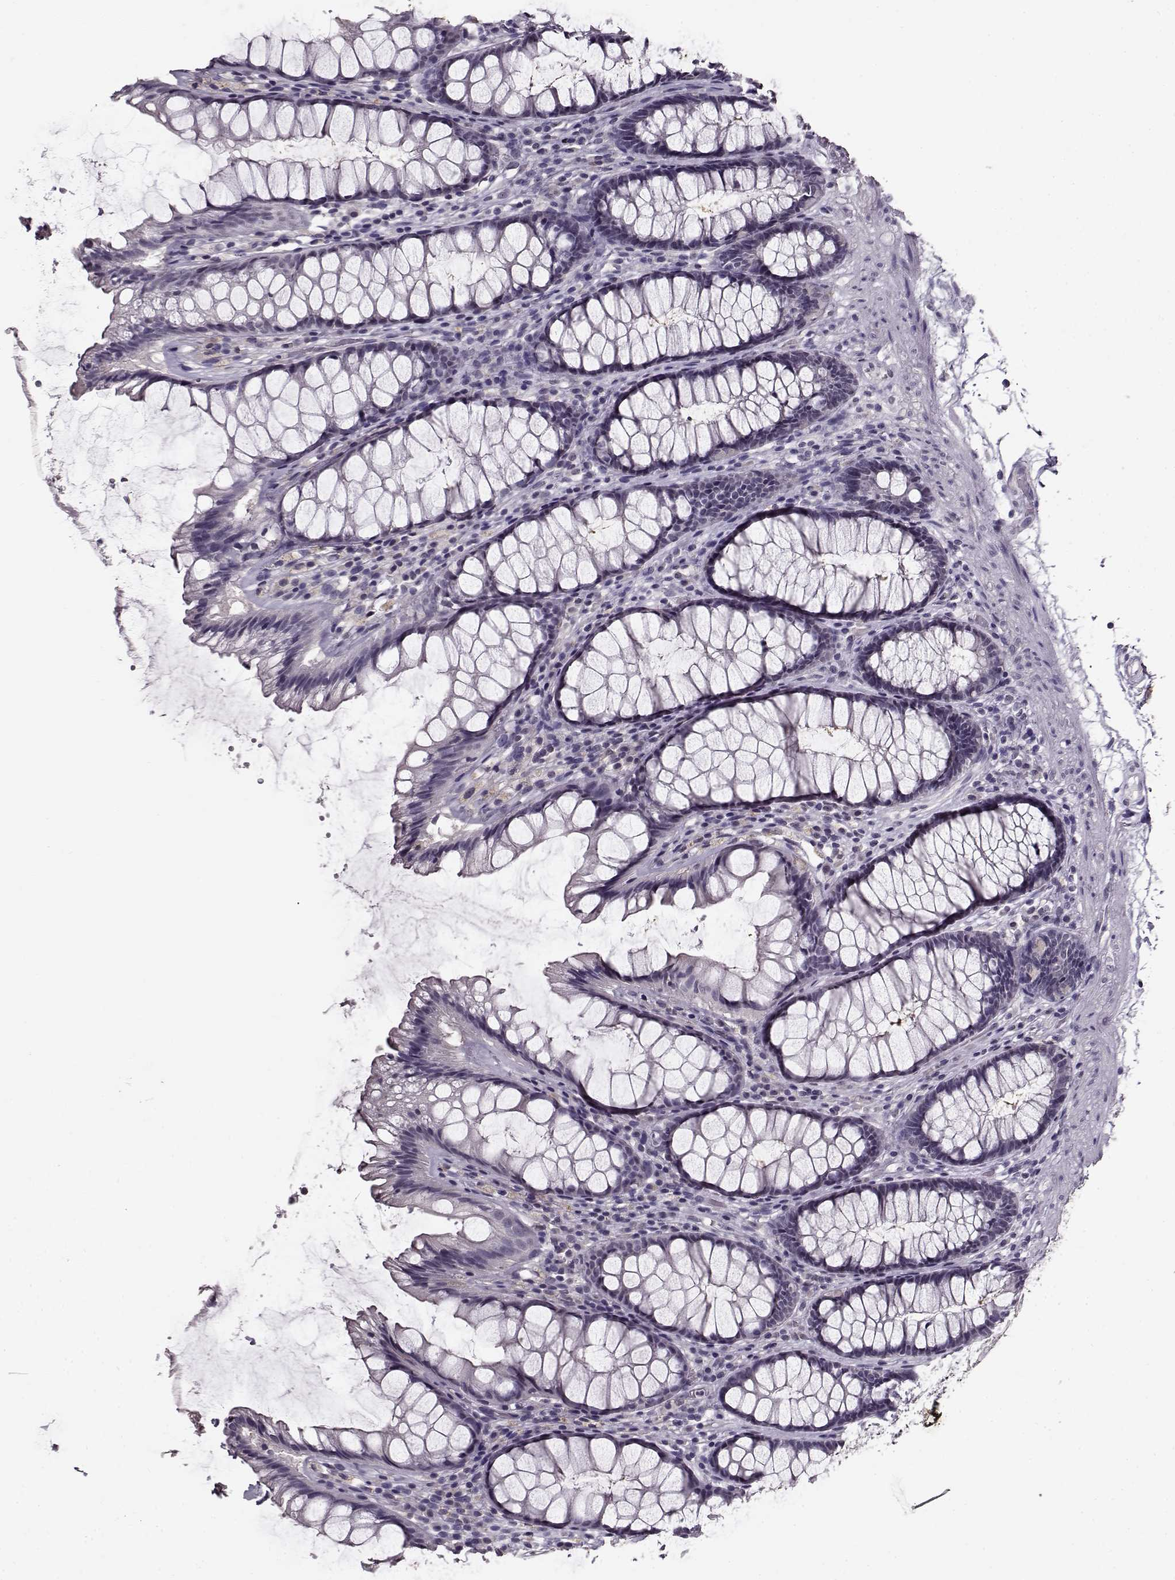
{"staining": {"intensity": "negative", "quantity": "none", "location": "none"}, "tissue": "rectum", "cell_type": "Glandular cells", "image_type": "normal", "snomed": [{"axis": "morphology", "description": "Normal tissue, NOS"}, {"axis": "topography", "description": "Rectum"}], "caption": "Micrograph shows no protein staining in glandular cells of unremarkable rectum. (DAB (3,3'-diaminobenzidine) immunohistochemistry with hematoxylin counter stain).", "gene": "RP1L1", "patient": {"sex": "male", "age": 72}}